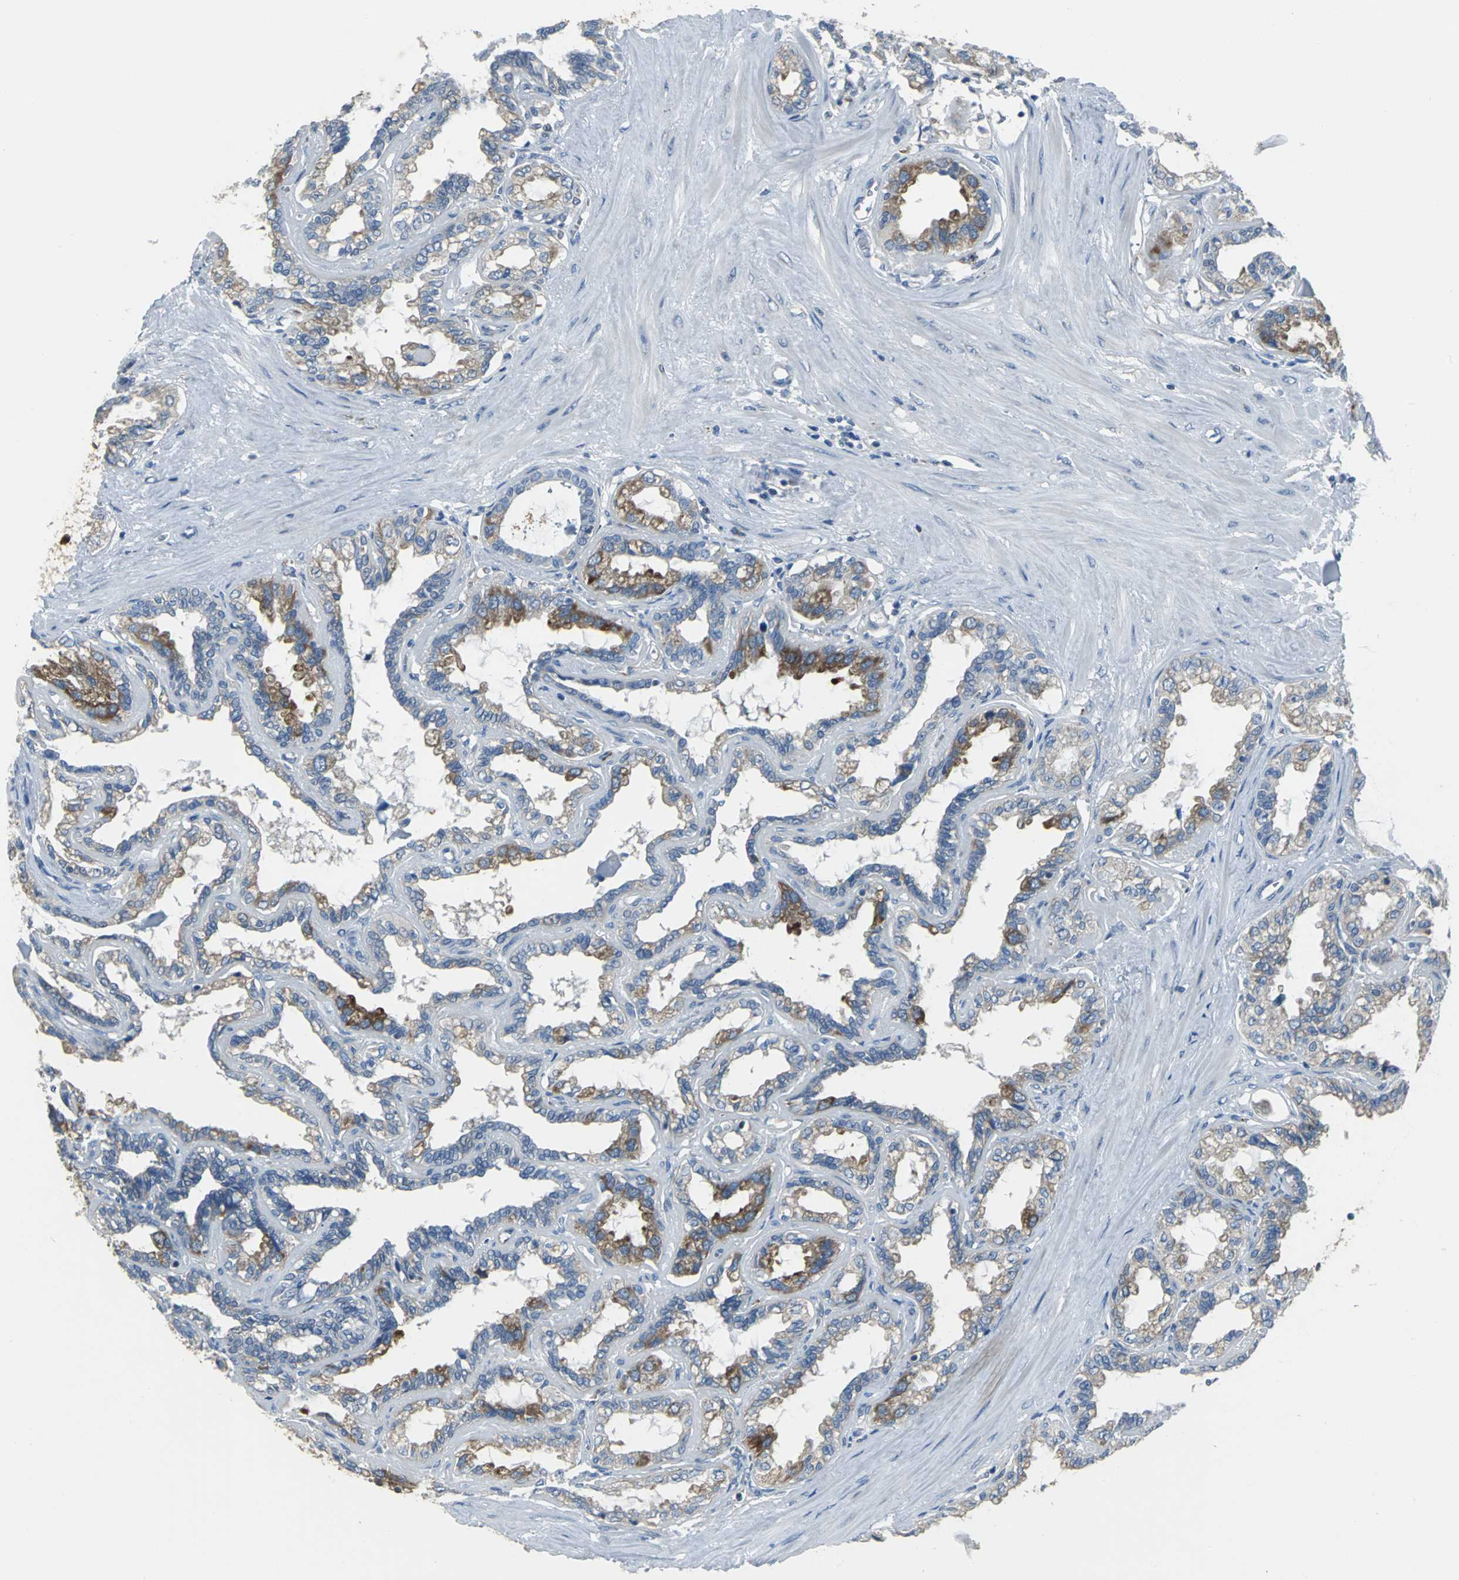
{"staining": {"intensity": "moderate", "quantity": "<25%", "location": "cytoplasmic/membranous"}, "tissue": "seminal vesicle", "cell_type": "Glandular cells", "image_type": "normal", "snomed": [{"axis": "morphology", "description": "Normal tissue, NOS"}, {"axis": "morphology", "description": "Inflammation, NOS"}, {"axis": "topography", "description": "Urinary bladder"}, {"axis": "topography", "description": "Prostate"}, {"axis": "topography", "description": "Seminal veicle"}], "caption": "DAB (3,3'-diaminobenzidine) immunohistochemical staining of benign seminal vesicle shows moderate cytoplasmic/membranous protein expression in approximately <25% of glandular cells.", "gene": "EIF5A", "patient": {"sex": "male", "age": 82}}